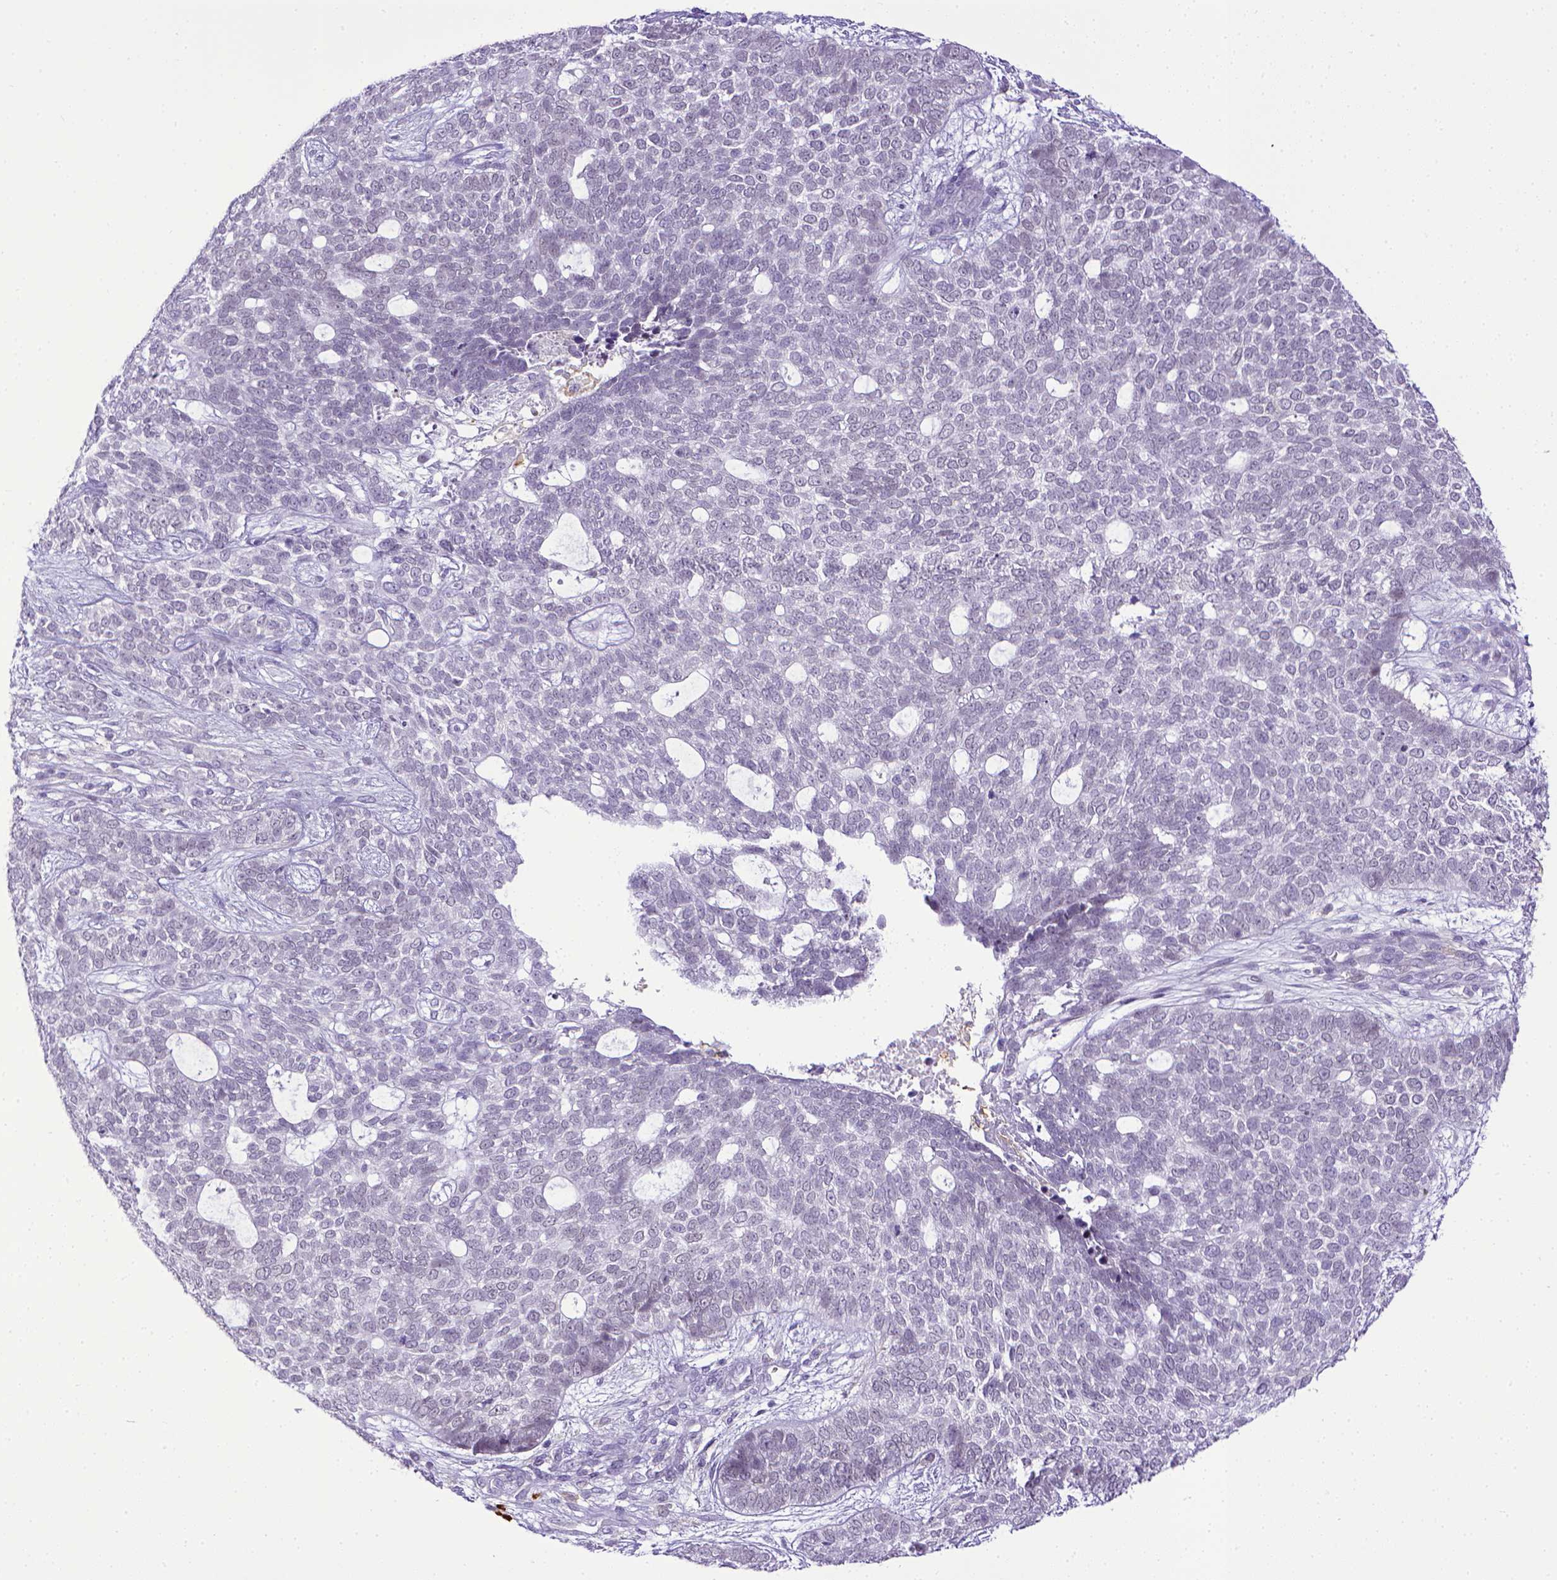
{"staining": {"intensity": "negative", "quantity": "none", "location": "none"}, "tissue": "skin cancer", "cell_type": "Tumor cells", "image_type": "cancer", "snomed": [{"axis": "morphology", "description": "Basal cell carcinoma"}, {"axis": "topography", "description": "Skin"}], "caption": "DAB immunohistochemical staining of human basal cell carcinoma (skin) demonstrates no significant staining in tumor cells. The staining is performed using DAB brown chromogen with nuclei counter-stained in using hematoxylin.", "gene": "ITGAM", "patient": {"sex": "female", "age": 69}}